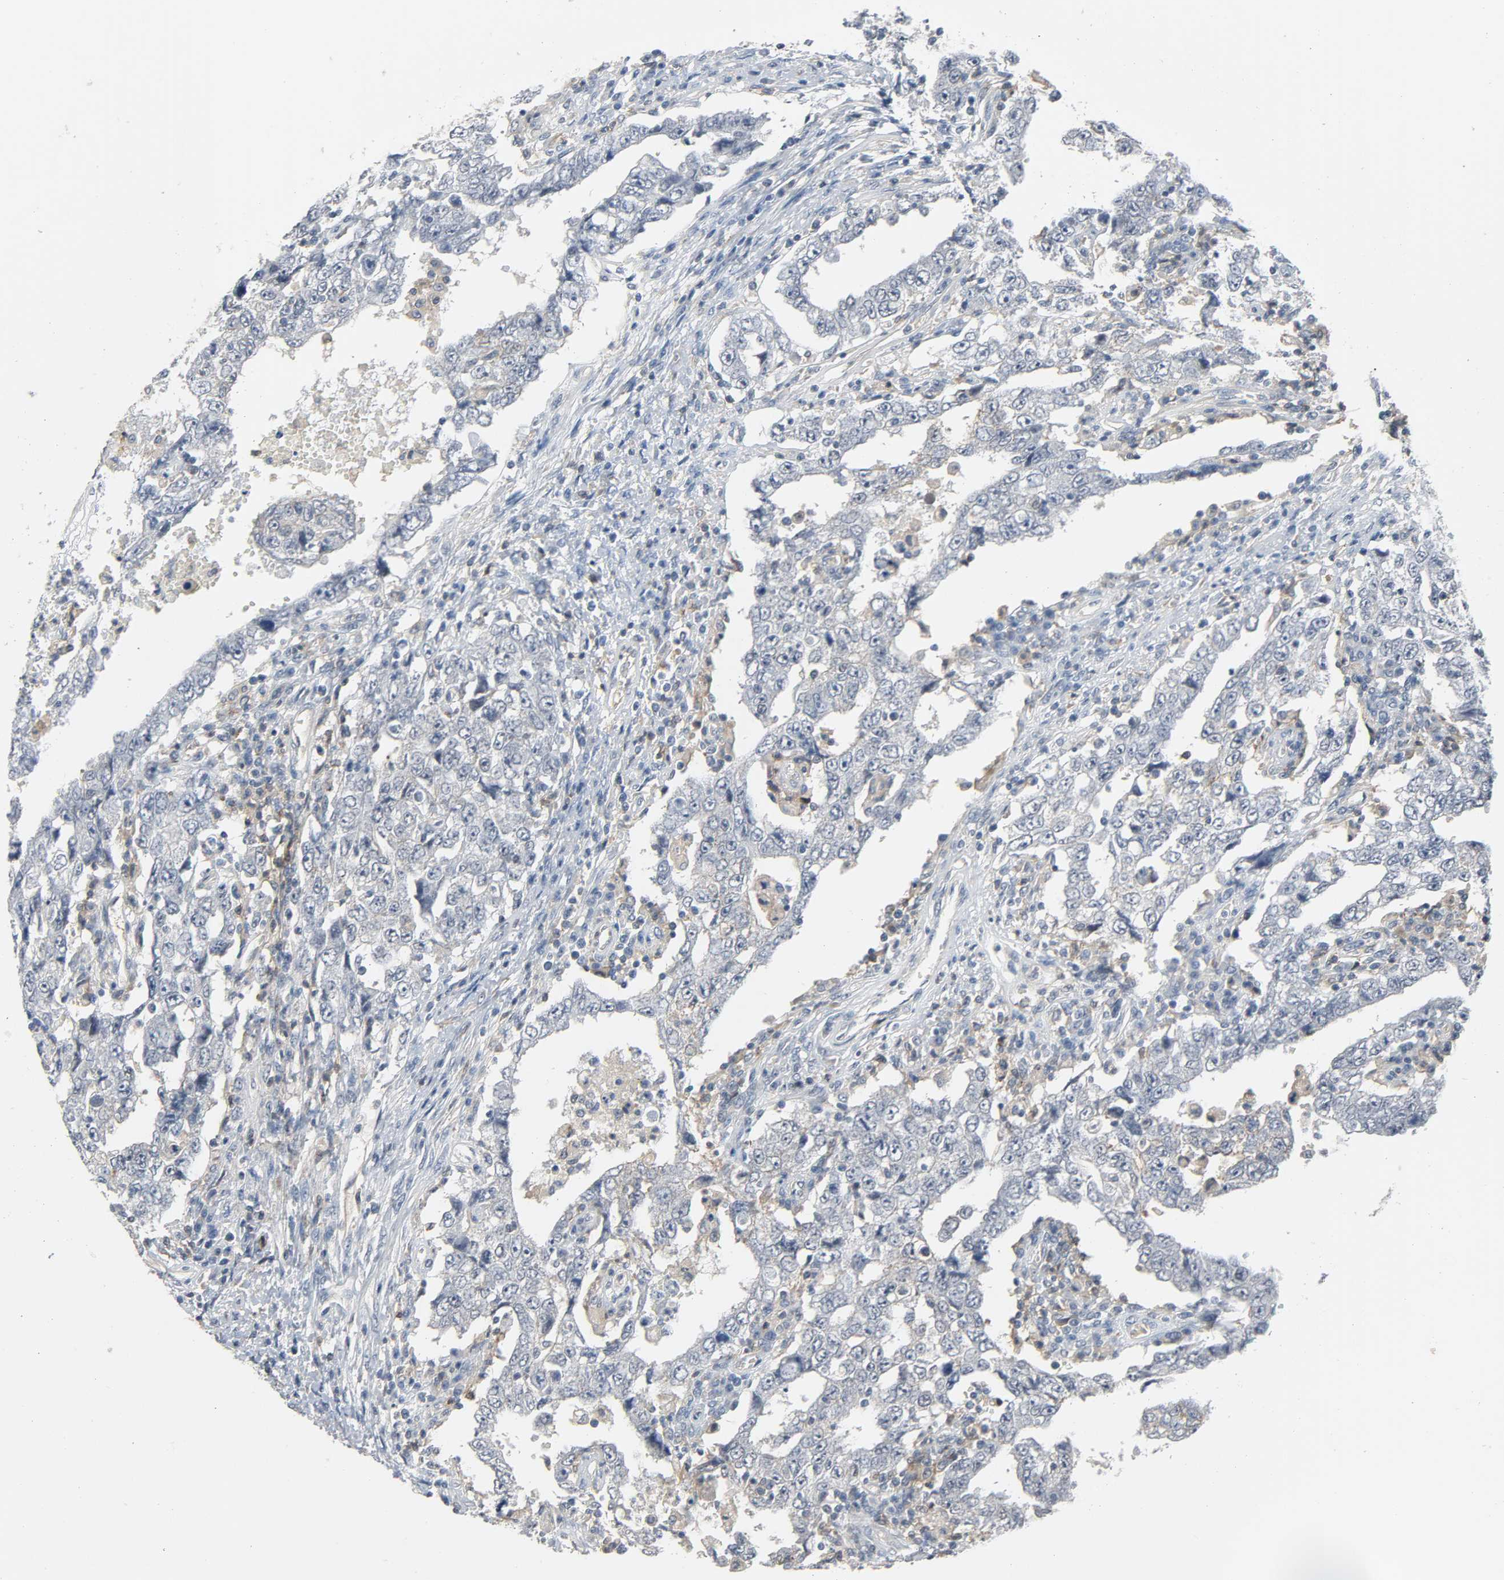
{"staining": {"intensity": "weak", "quantity": "<25%", "location": "cytoplasmic/membranous"}, "tissue": "testis cancer", "cell_type": "Tumor cells", "image_type": "cancer", "snomed": [{"axis": "morphology", "description": "Carcinoma, Embryonal, NOS"}, {"axis": "topography", "description": "Testis"}], "caption": "There is no significant positivity in tumor cells of embryonal carcinoma (testis). (Stains: DAB immunohistochemistry (IHC) with hematoxylin counter stain, Microscopy: brightfield microscopy at high magnification).", "gene": "CD4", "patient": {"sex": "male", "age": 26}}